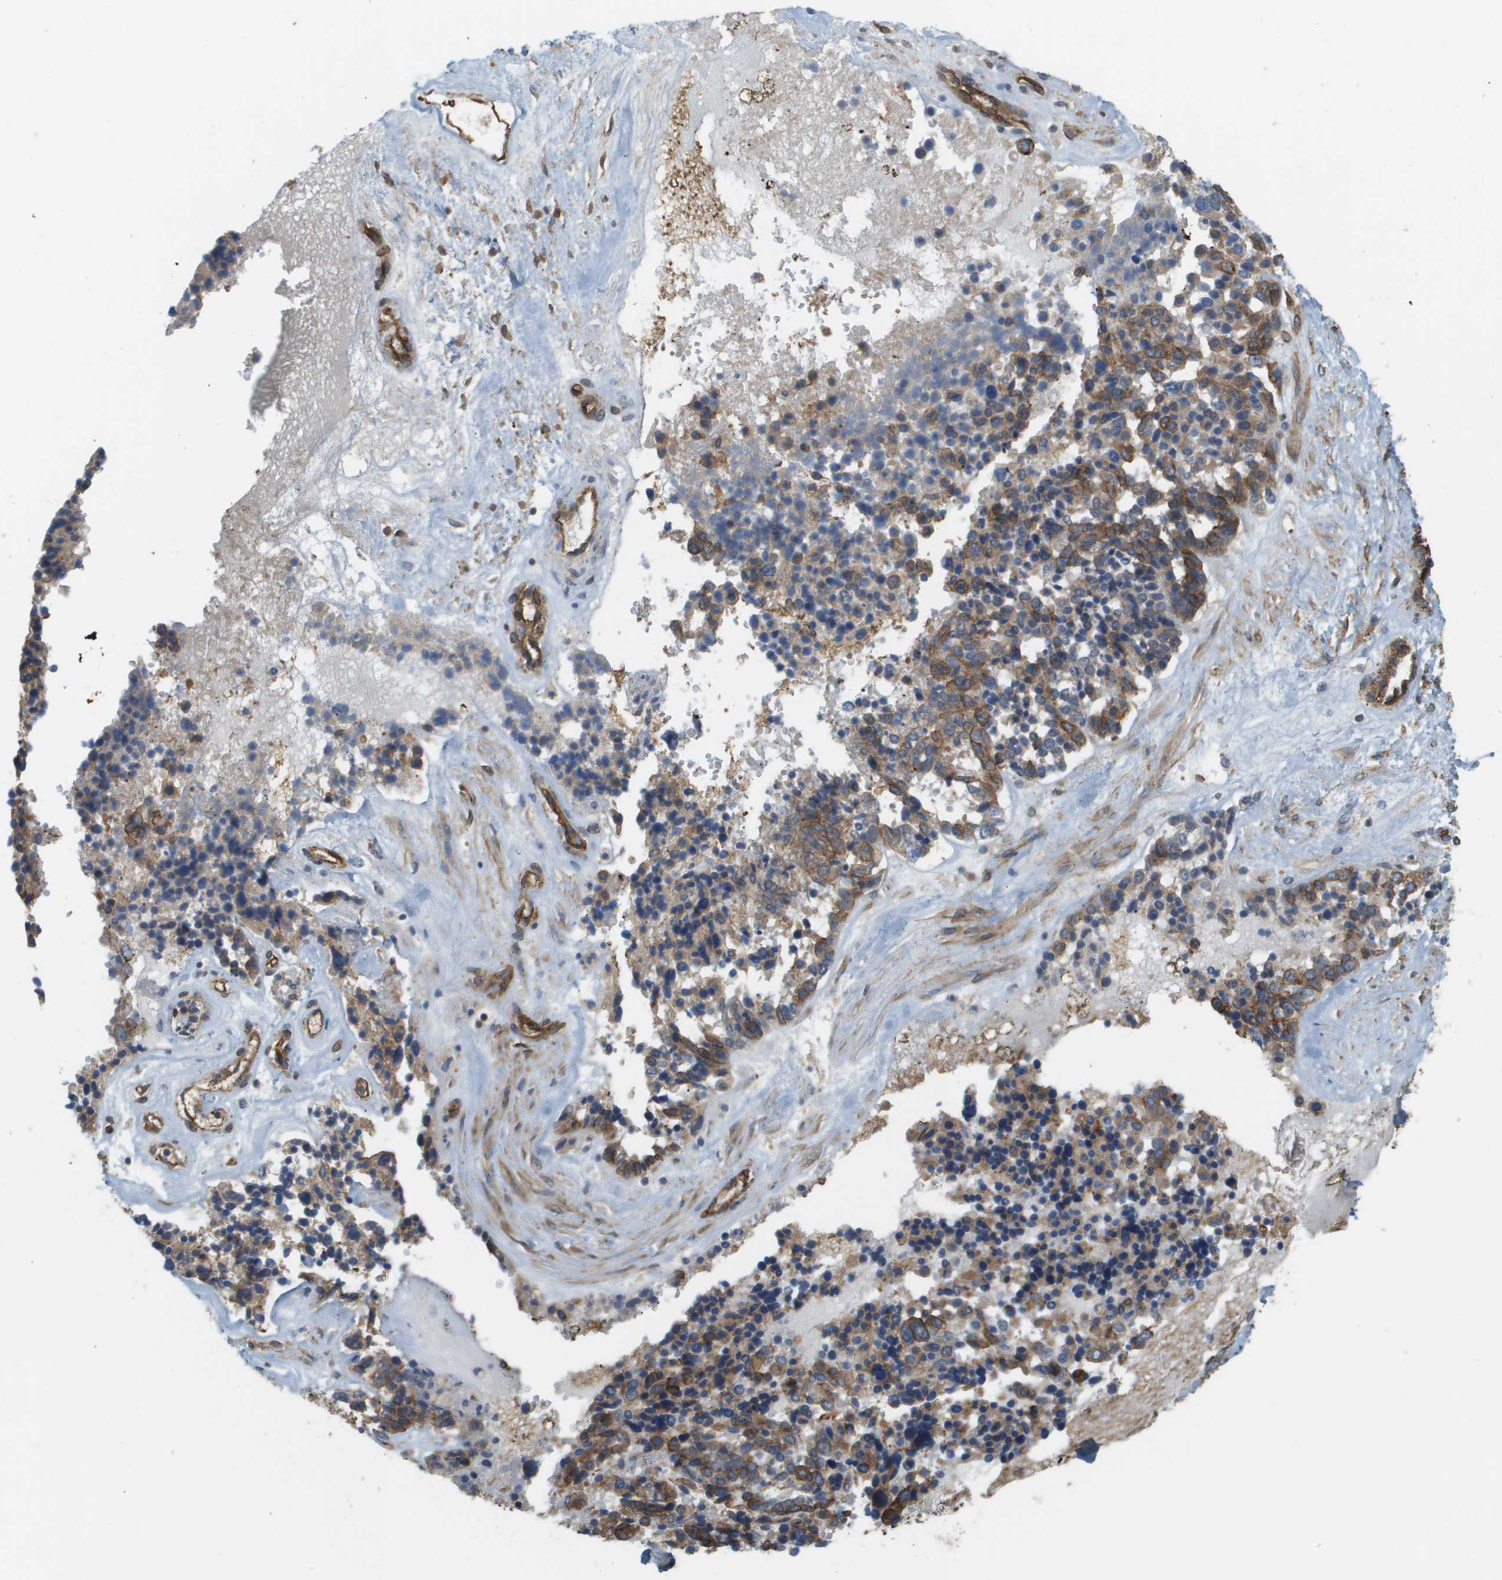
{"staining": {"intensity": "moderate", "quantity": "25%-75%", "location": "cytoplasmic/membranous"}, "tissue": "ovarian cancer", "cell_type": "Tumor cells", "image_type": "cancer", "snomed": [{"axis": "morphology", "description": "Cystadenocarcinoma, serous, NOS"}, {"axis": "topography", "description": "Ovary"}], "caption": "A micrograph of ovarian cancer stained for a protein reveals moderate cytoplasmic/membranous brown staining in tumor cells. The protein is shown in brown color, while the nuclei are stained blue.", "gene": "SGMS2", "patient": {"sex": "female", "age": 44}}